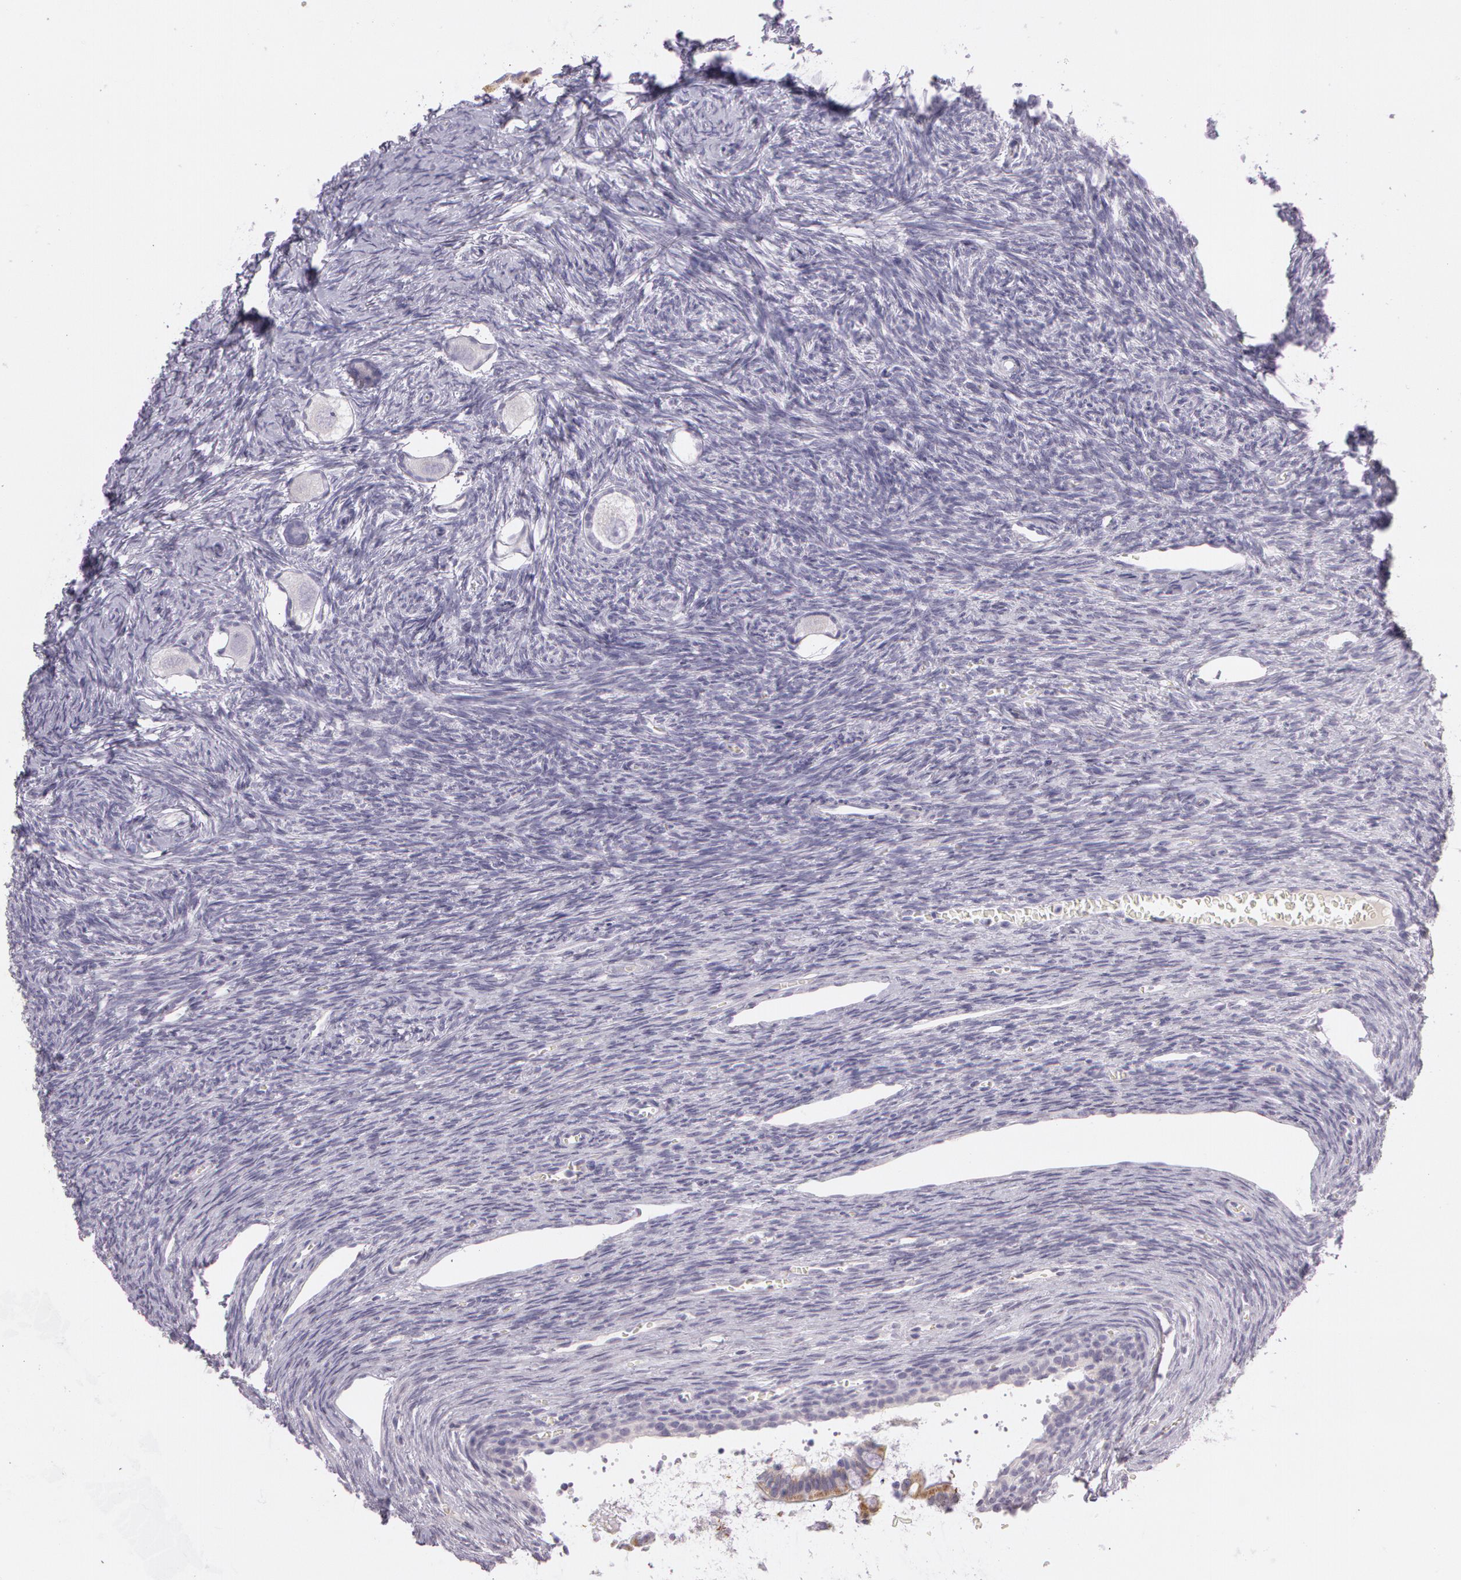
{"staining": {"intensity": "negative", "quantity": "none", "location": "none"}, "tissue": "ovary", "cell_type": "Follicle cells", "image_type": "normal", "snomed": [{"axis": "morphology", "description": "Normal tissue, NOS"}, {"axis": "topography", "description": "Ovary"}], "caption": "Immunohistochemistry photomicrograph of unremarkable ovary stained for a protein (brown), which shows no staining in follicle cells.", "gene": "OTC", "patient": {"sex": "female", "age": 27}}